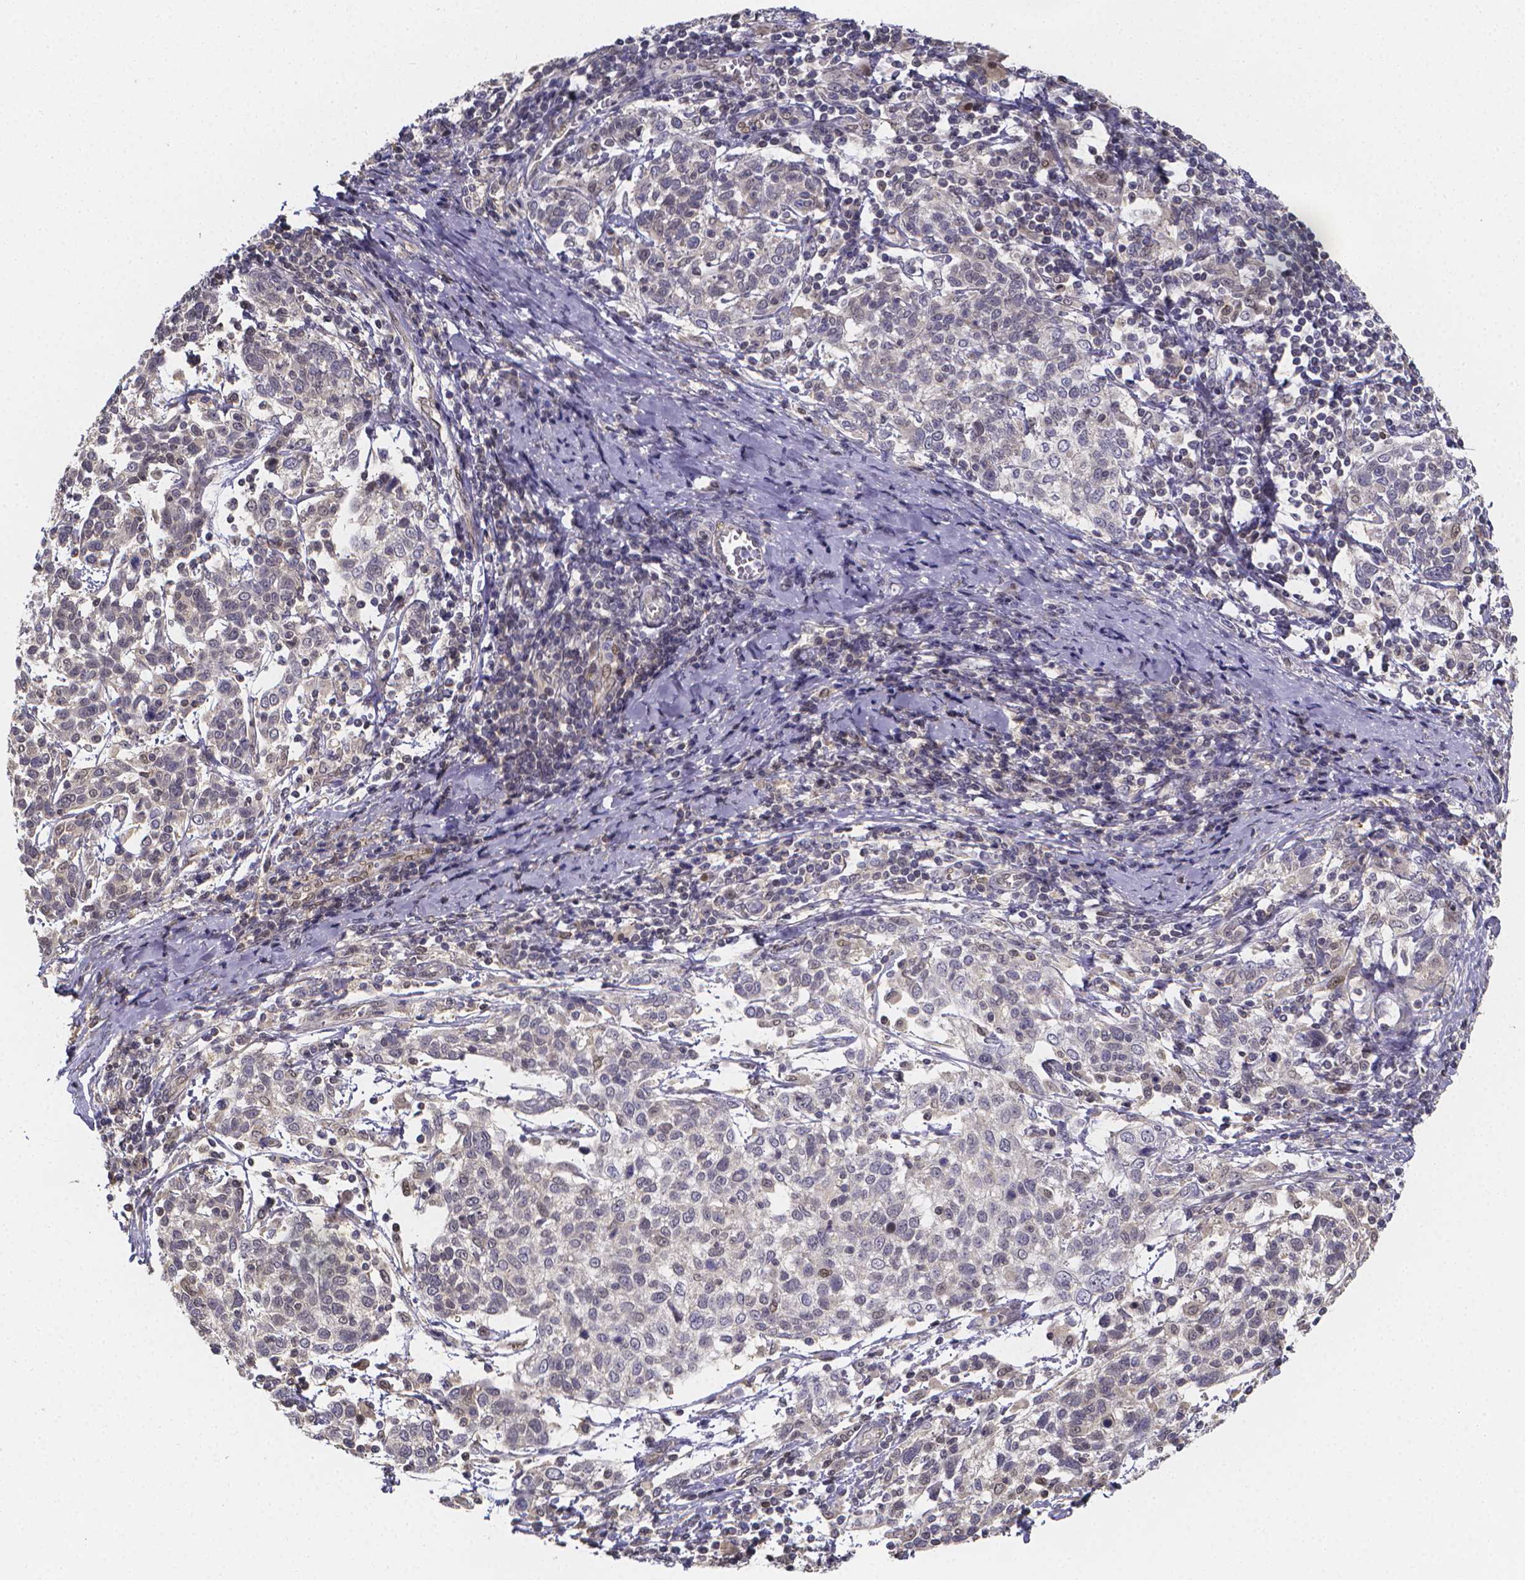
{"staining": {"intensity": "negative", "quantity": "none", "location": "none"}, "tissue": "cervical cancer", "cell_type": "Tumor cells", "image_type": "cancer", "snomed": [{"axis": "morphology", "description": "Squamous cell carcinoma, NOS"}, {"axis": "topography", "description": "Cervix"}], "caption": "Human cervical squamous cell carcinoma stained for a protein using immunohistochemistry exhibits no staining in tumor cells.", "gene": "PAH", "patient": {"sex": "female", "age": 61}}